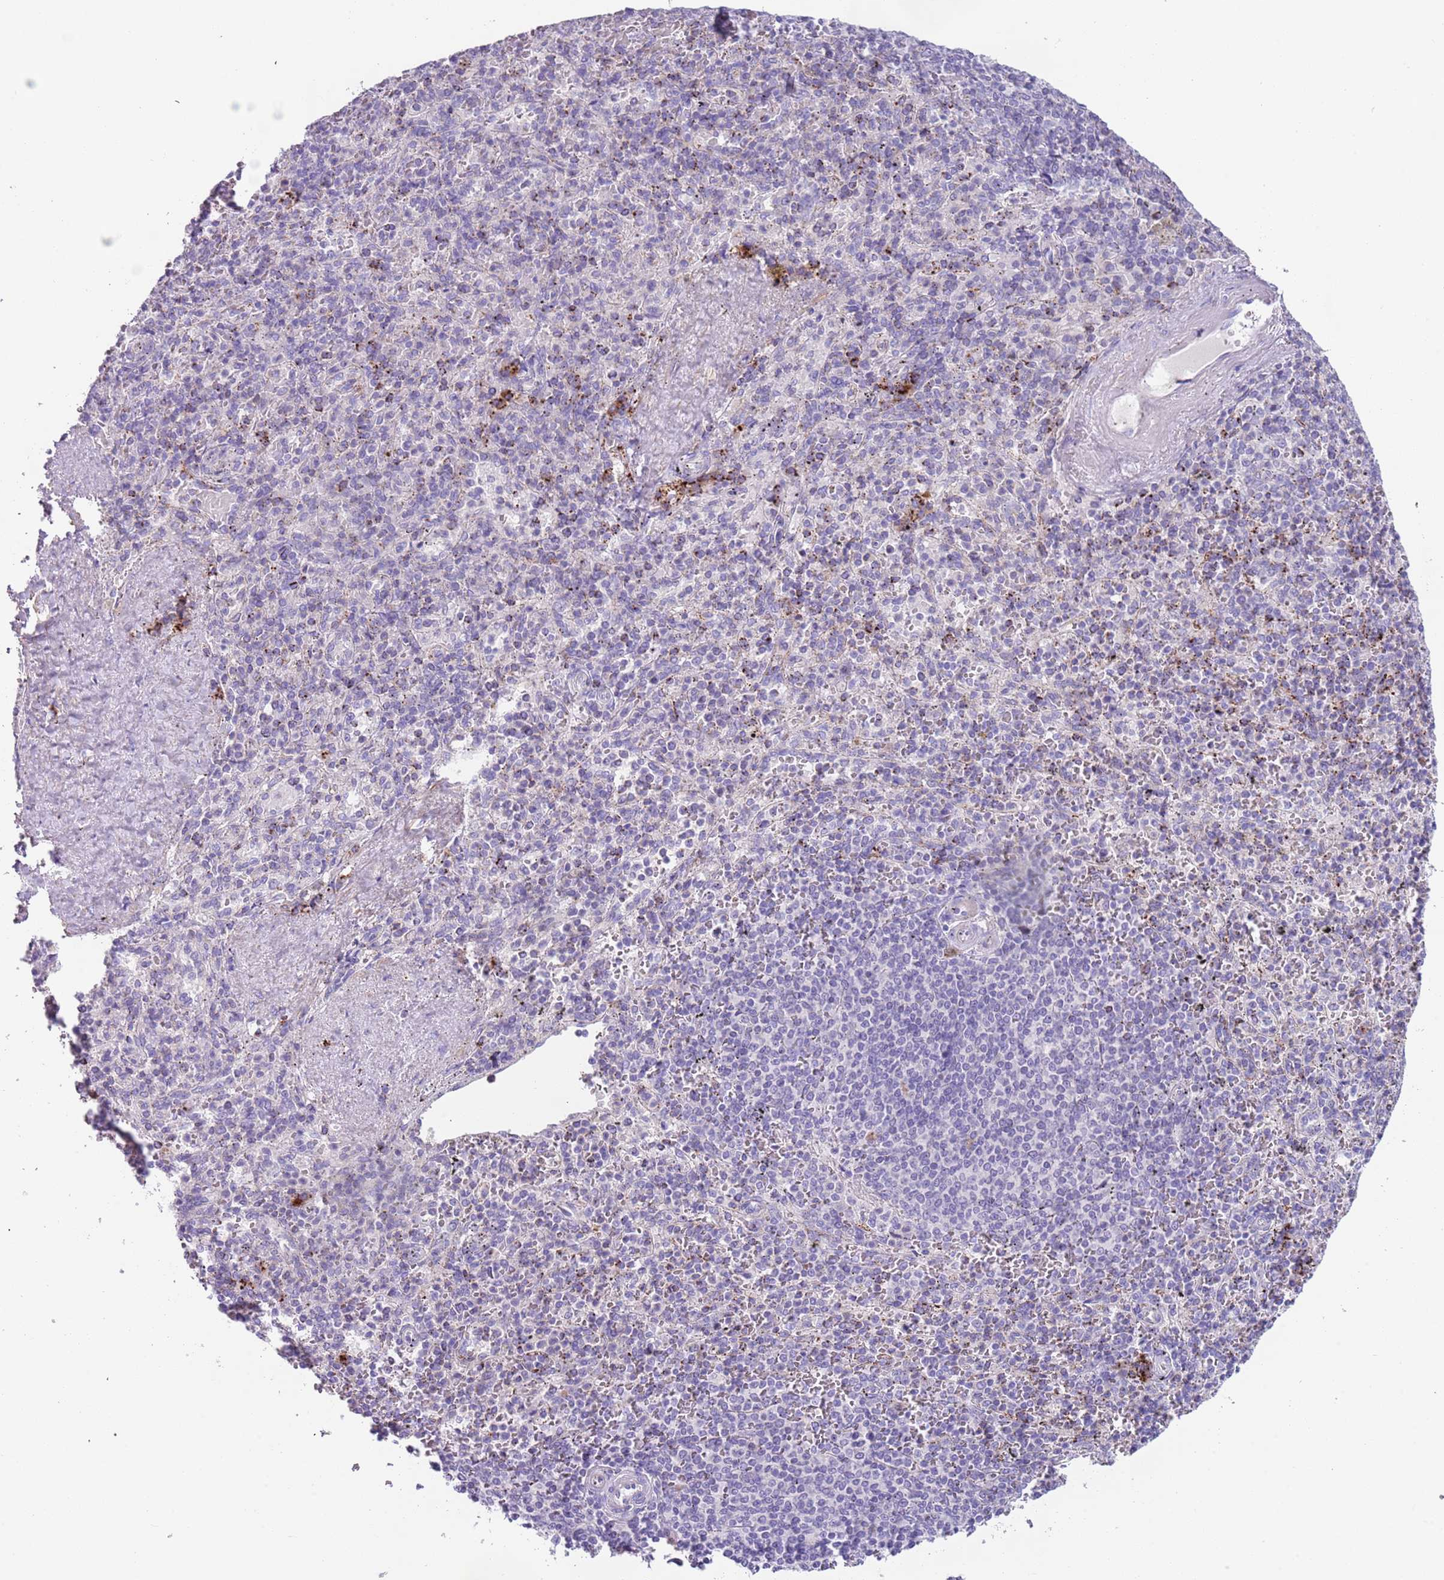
{"staining": {"intensity": "strong", "quantity": "<25%", "location": "cytoplasmic/membranous"}, "tissue": "spleen", "cell_type": "Cells in red pulp", "image_type": "normal", "snomed": [{"axis": "morphology", "description": "Normal tissue, NOS"}, {"axis": "topography", "description": "Spleen"}], "caption": "IHC of benign spleen exhibits medium levels of strong cytoplasmic/membranous expression in about <25% of cells in red pulp.", "gene": "LRRN3", "patient": {"sex": "male", "age": 82}}